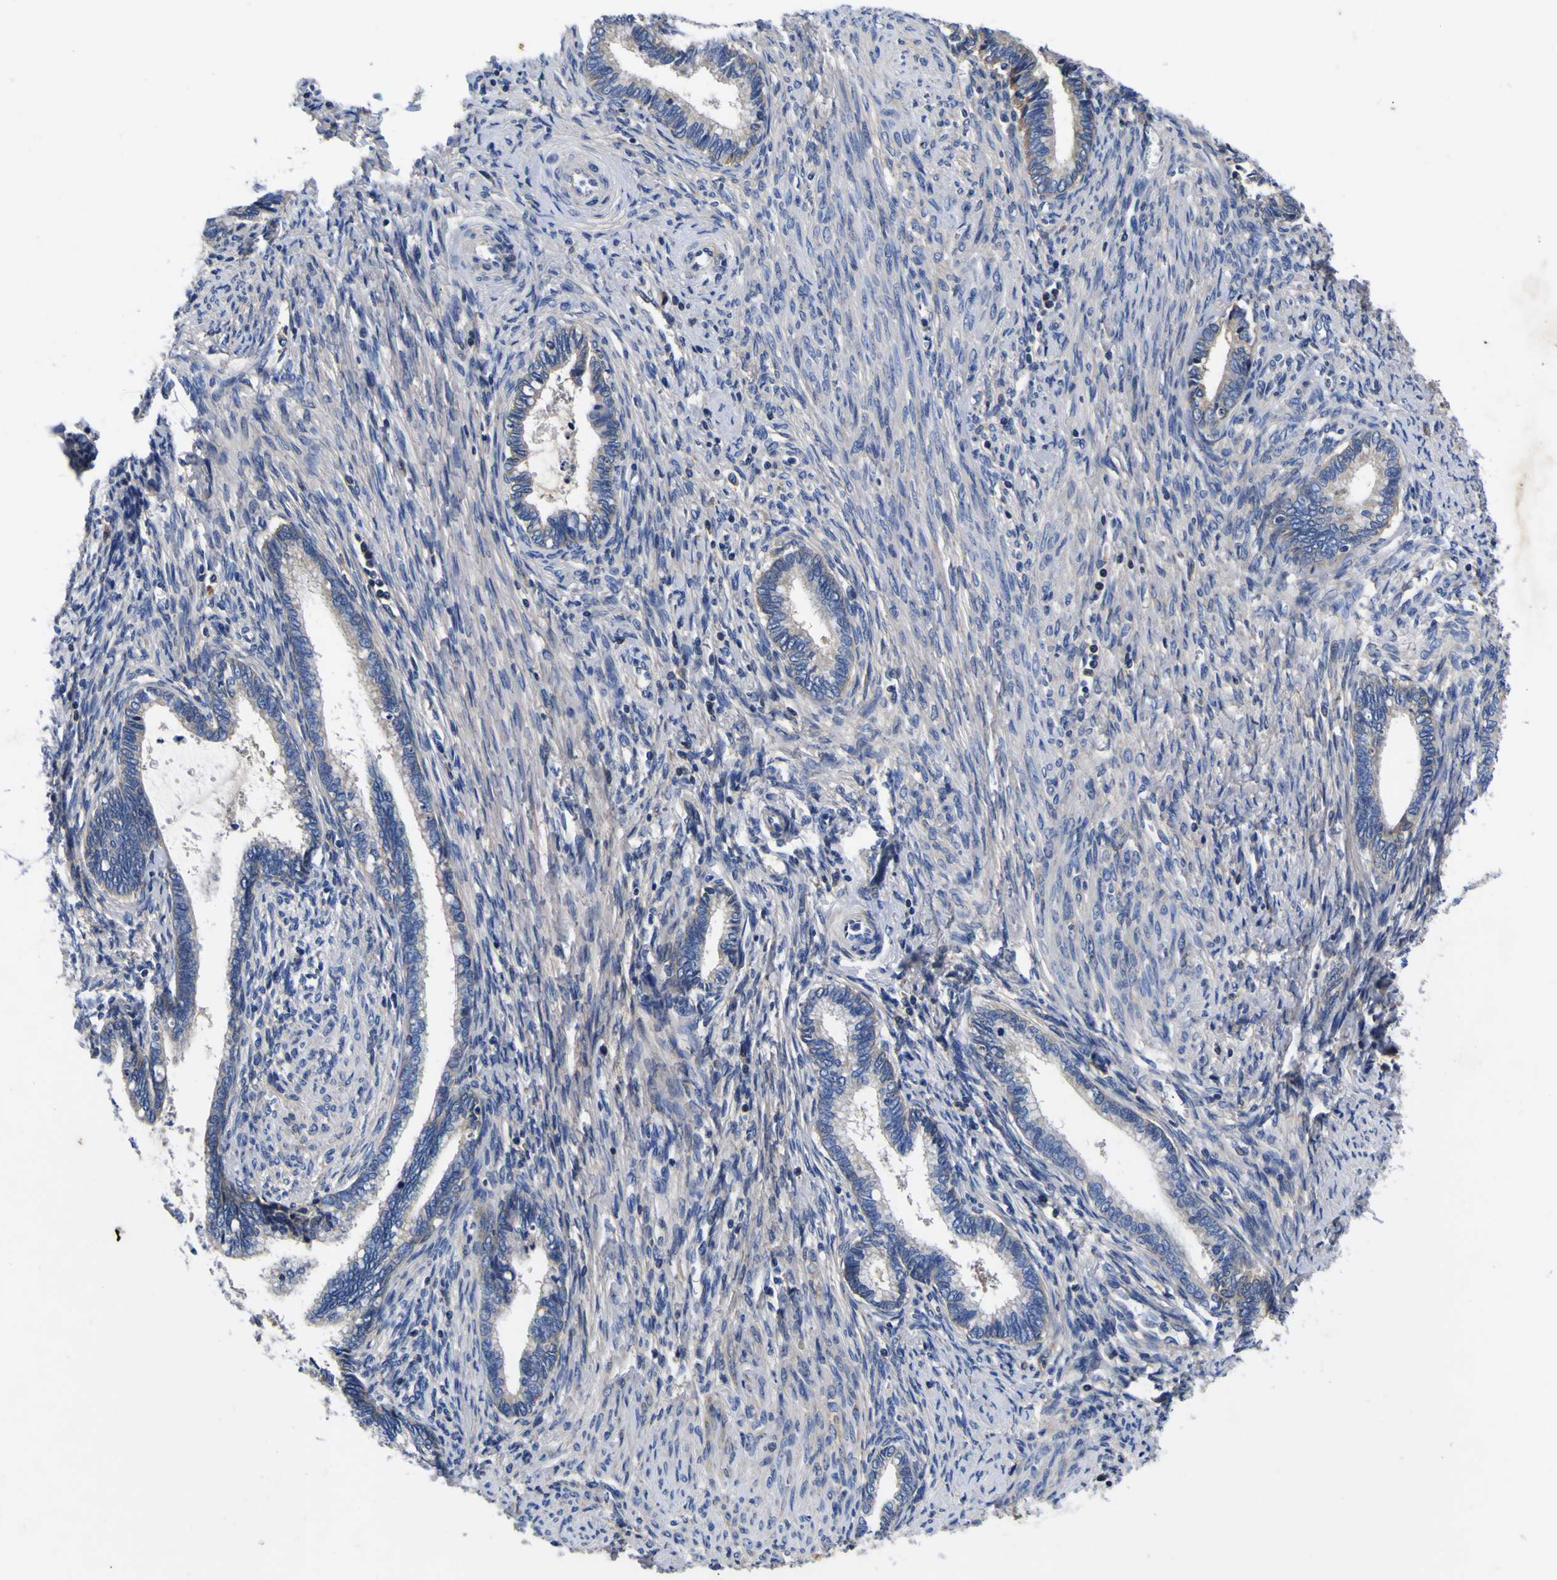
{"staining": {"intensity": "negative", "quantity": "none", "location": "none"}, "tissue": "cervical cancer", "cell_type": "Tumor cells", "image_type": "cancer", "snomed": [{"axis": "morphology", "description": "Adenocarcinoma, NOS"}, {"axis": "topography", "description": "Cervix"}], "caption": "Adenocarcinoma (cervical) stained for a protein using IHC reveals no positivity tumor cells.", "gene": "VASN", "patient": {"sex": "female", "age": 44}}